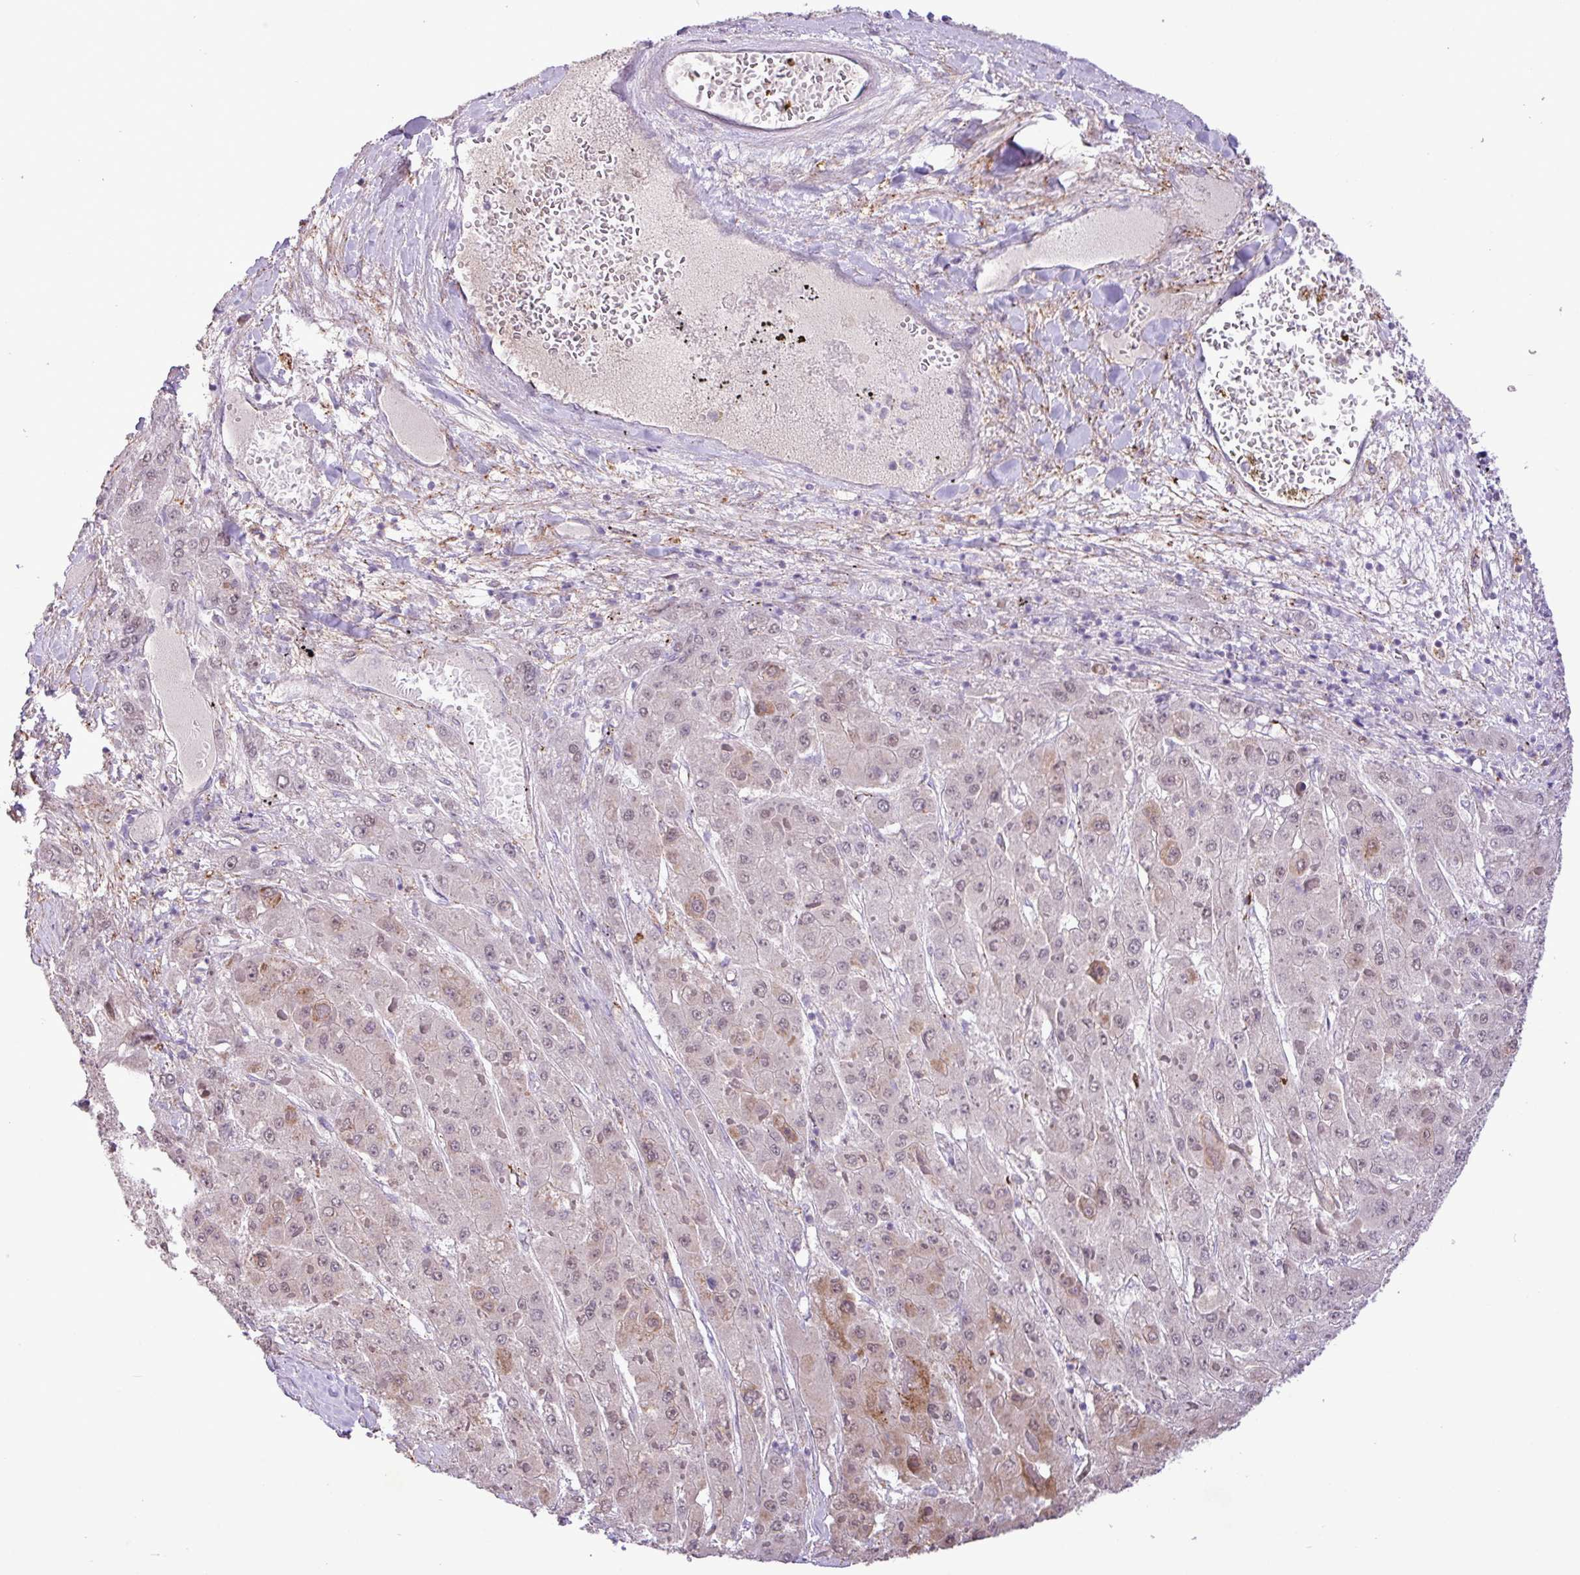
{"staining": {"intensity": "weak", "quantity": "<25%", "location": "cytoplasmic/membranous"}, "tissue": "liver cancer", "cell_type": "Tumor cells", "image_type": "cancer", "snomed": [{"axis": "morphology", "description": "Carcinoma, Hepatocellular, NOS"}, {"axis": "topography", "description": "Liver"}], "caption": "This is a micrograph of immunohistochemistry staining of liver hepatocellular carcinoma, which shows no staining in tumor cells.", "gene": "RPP25L", "patient": {"sex": "female", "age": 73}}